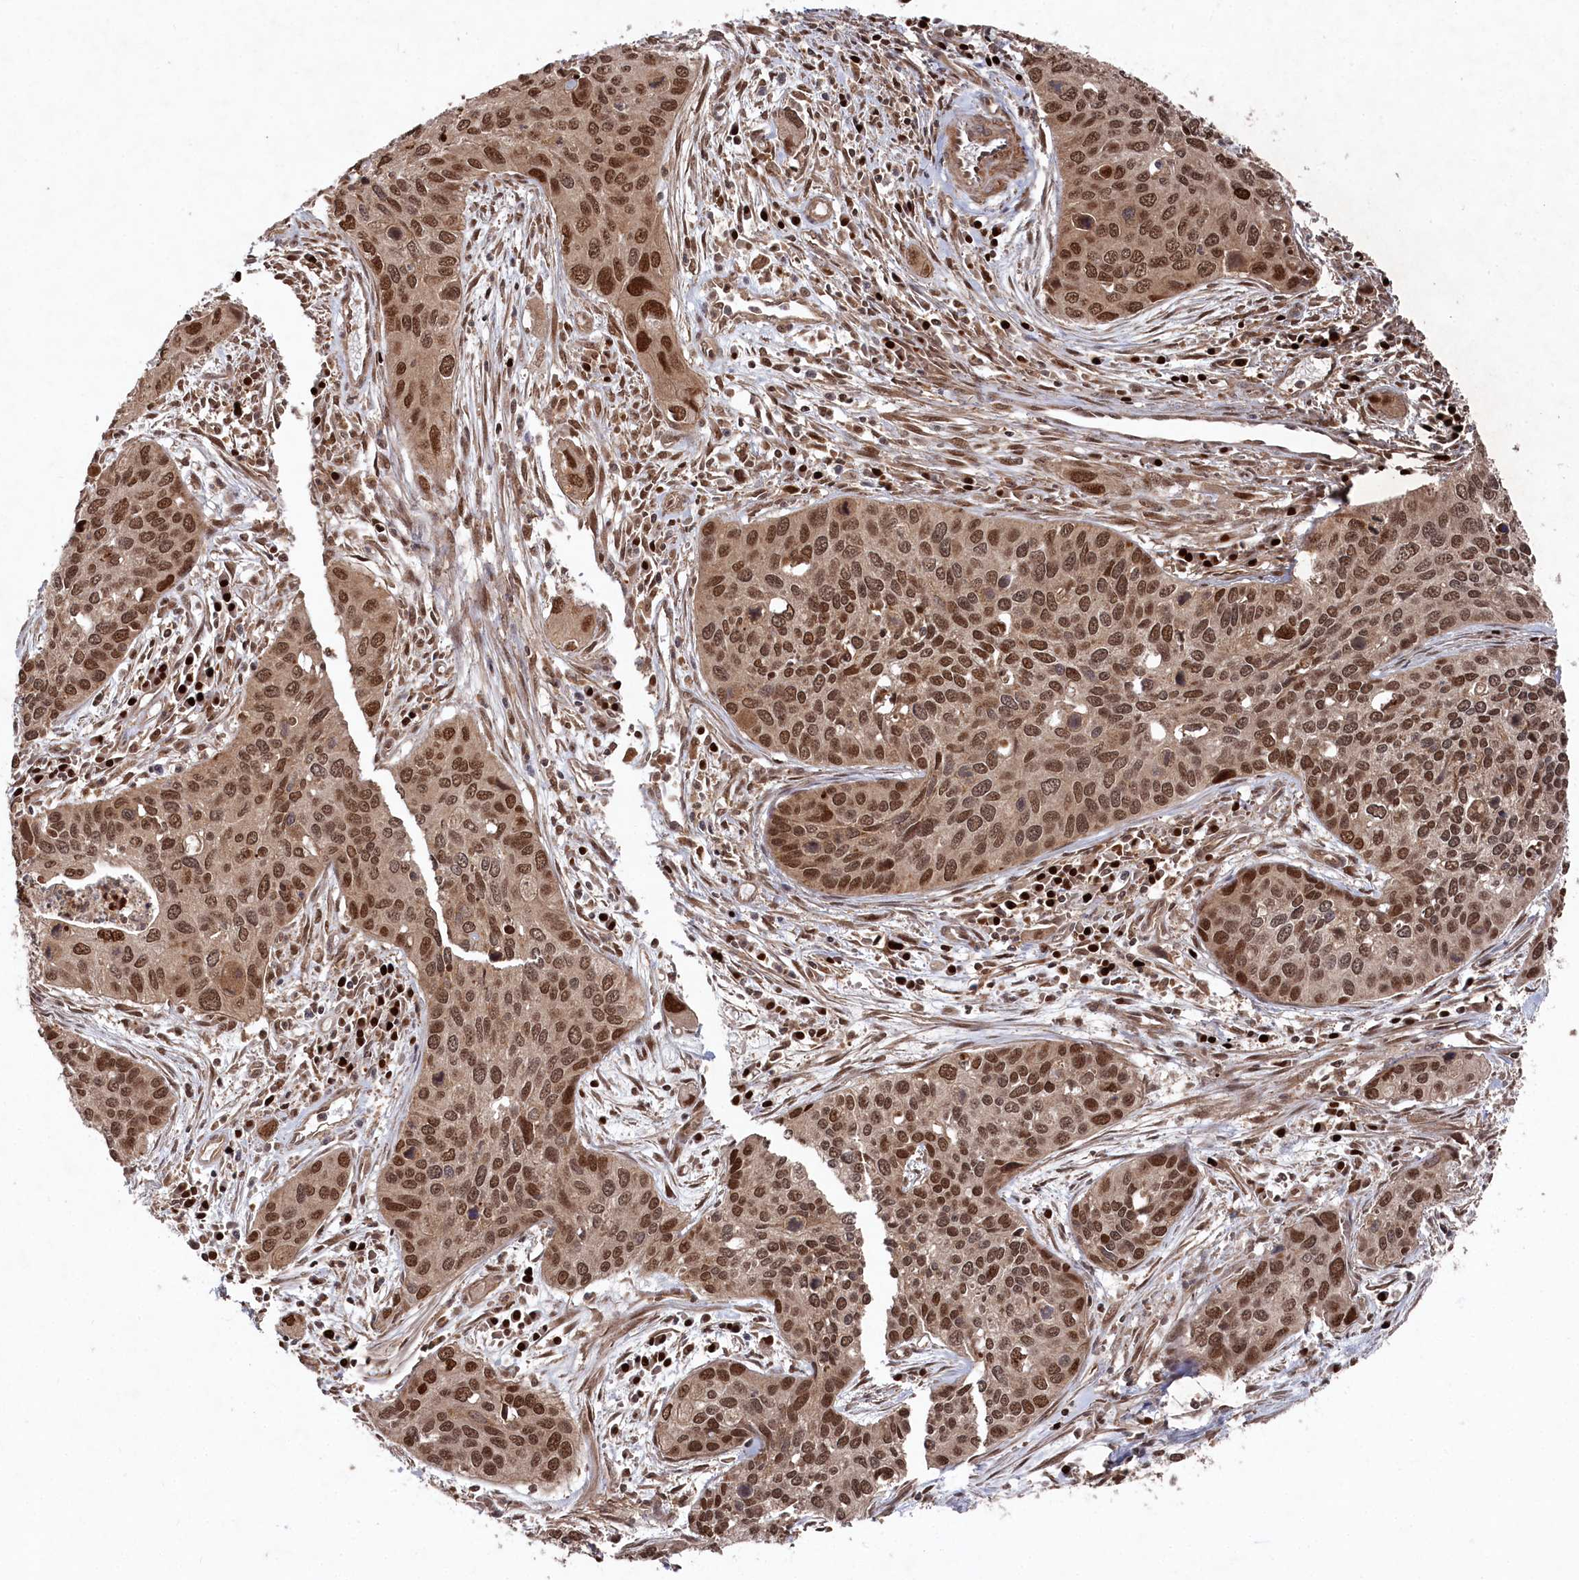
{"staining": {"intensity": "moderate", "quantity": ">75%", "location": "nuclear"}, "tissue": "cervical cancer", "cell_type": "Tumor cells", "image_type": "cancer", "snomed": [{"axis": "morphology", "description": "Squamous cell carcinoma, NOS"}, {"axis": "topography", "description": "Cervix"}], "caption": "Immunohistochemistry image of neoplastic tissue: human cervical squamous cell carcinoma stained using immunohistochemistry exhibits medium levels of moderate protein expression localized specifically in the nuclear of tumor cells, appearing as a nuclear brown color.", "gene": "BORCS7", "patient": {"sex": "female", "age": 55}}